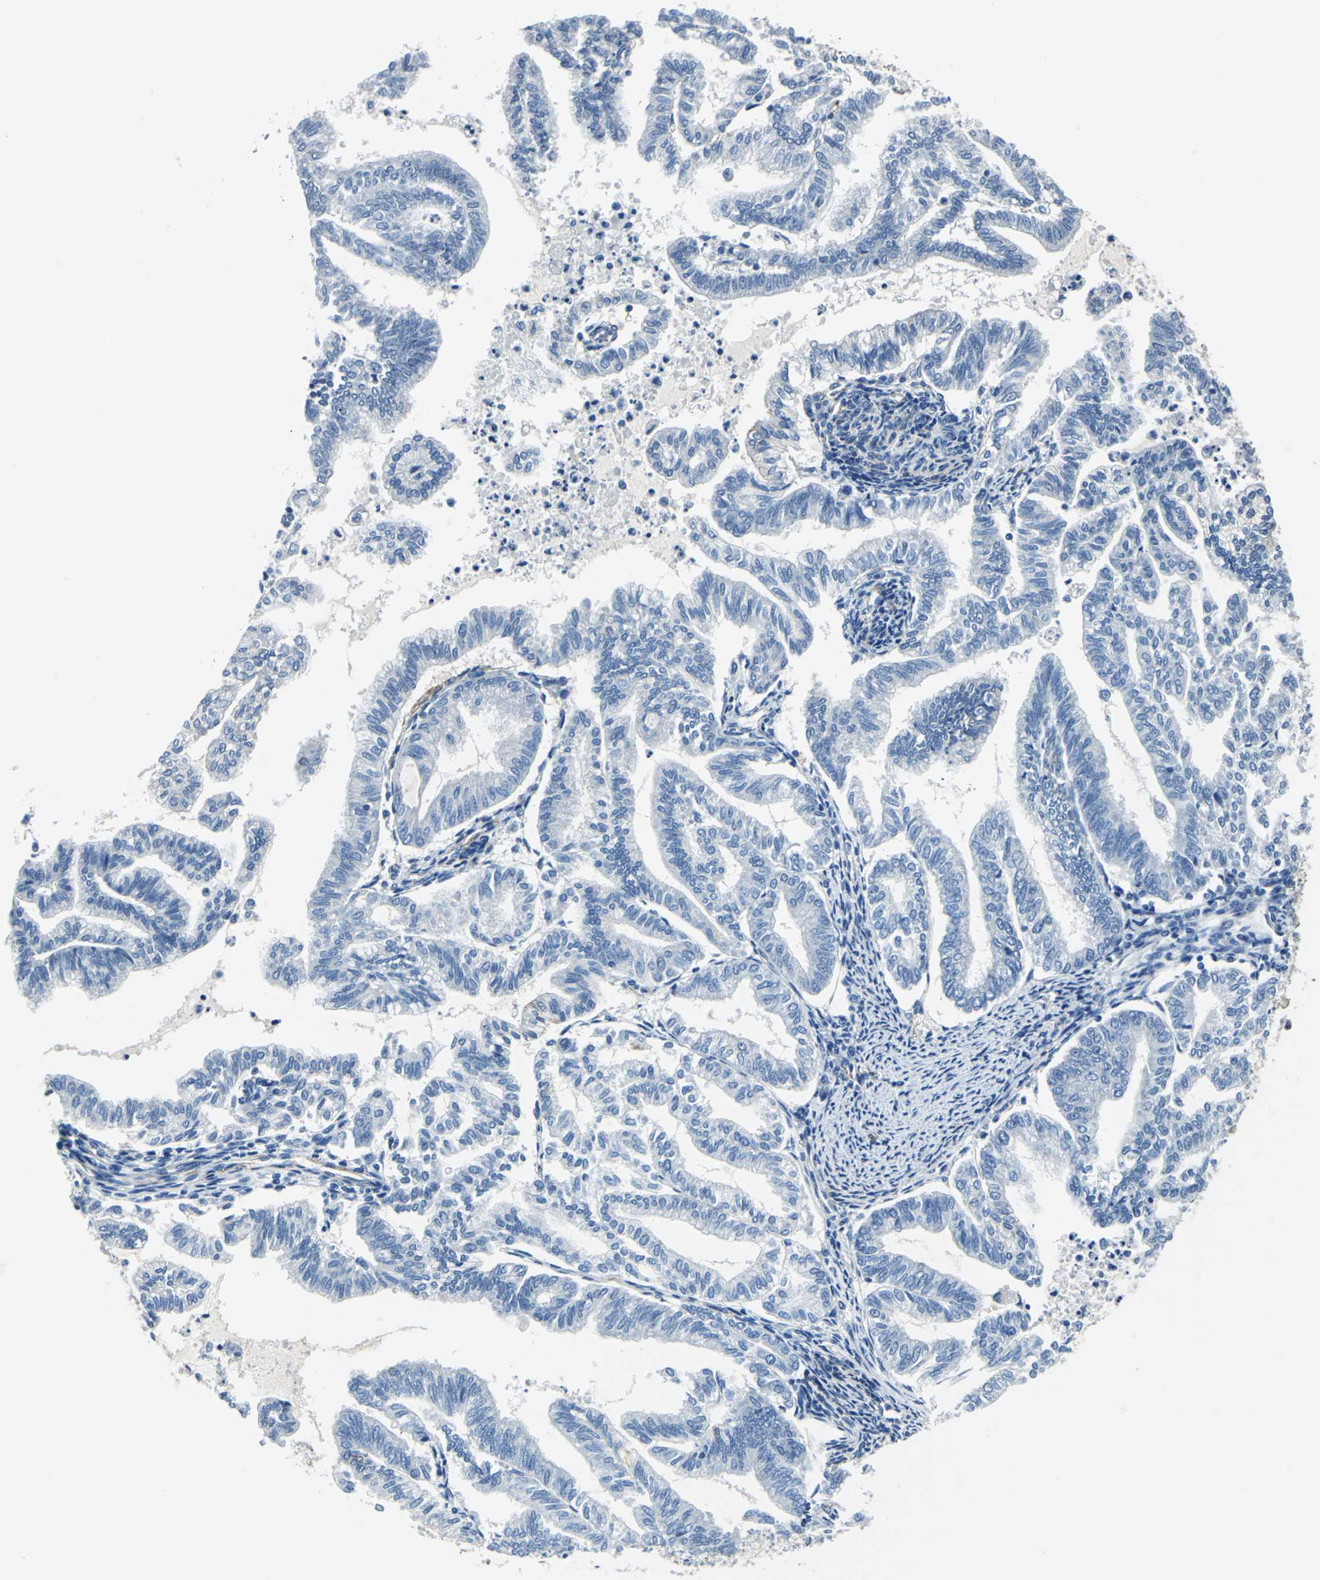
{"staining": {"intensity": "negative", "quantity": "none", "location": "none"}, "tissue": "endometrial cancer", "cell_type": "Tumor cells", "image_type": "cancer", "snomed": [{"axis": "morphology", "description": "Adenocarcinoma, NOS"}, {"axis": "topography", "description": "Endometrium"}], "caption": "Image shows no significant protein staining in tumor cells of endometrial cancer.", "gene": "AKAP12", "patient": {"sex": "female", "age": 79}}